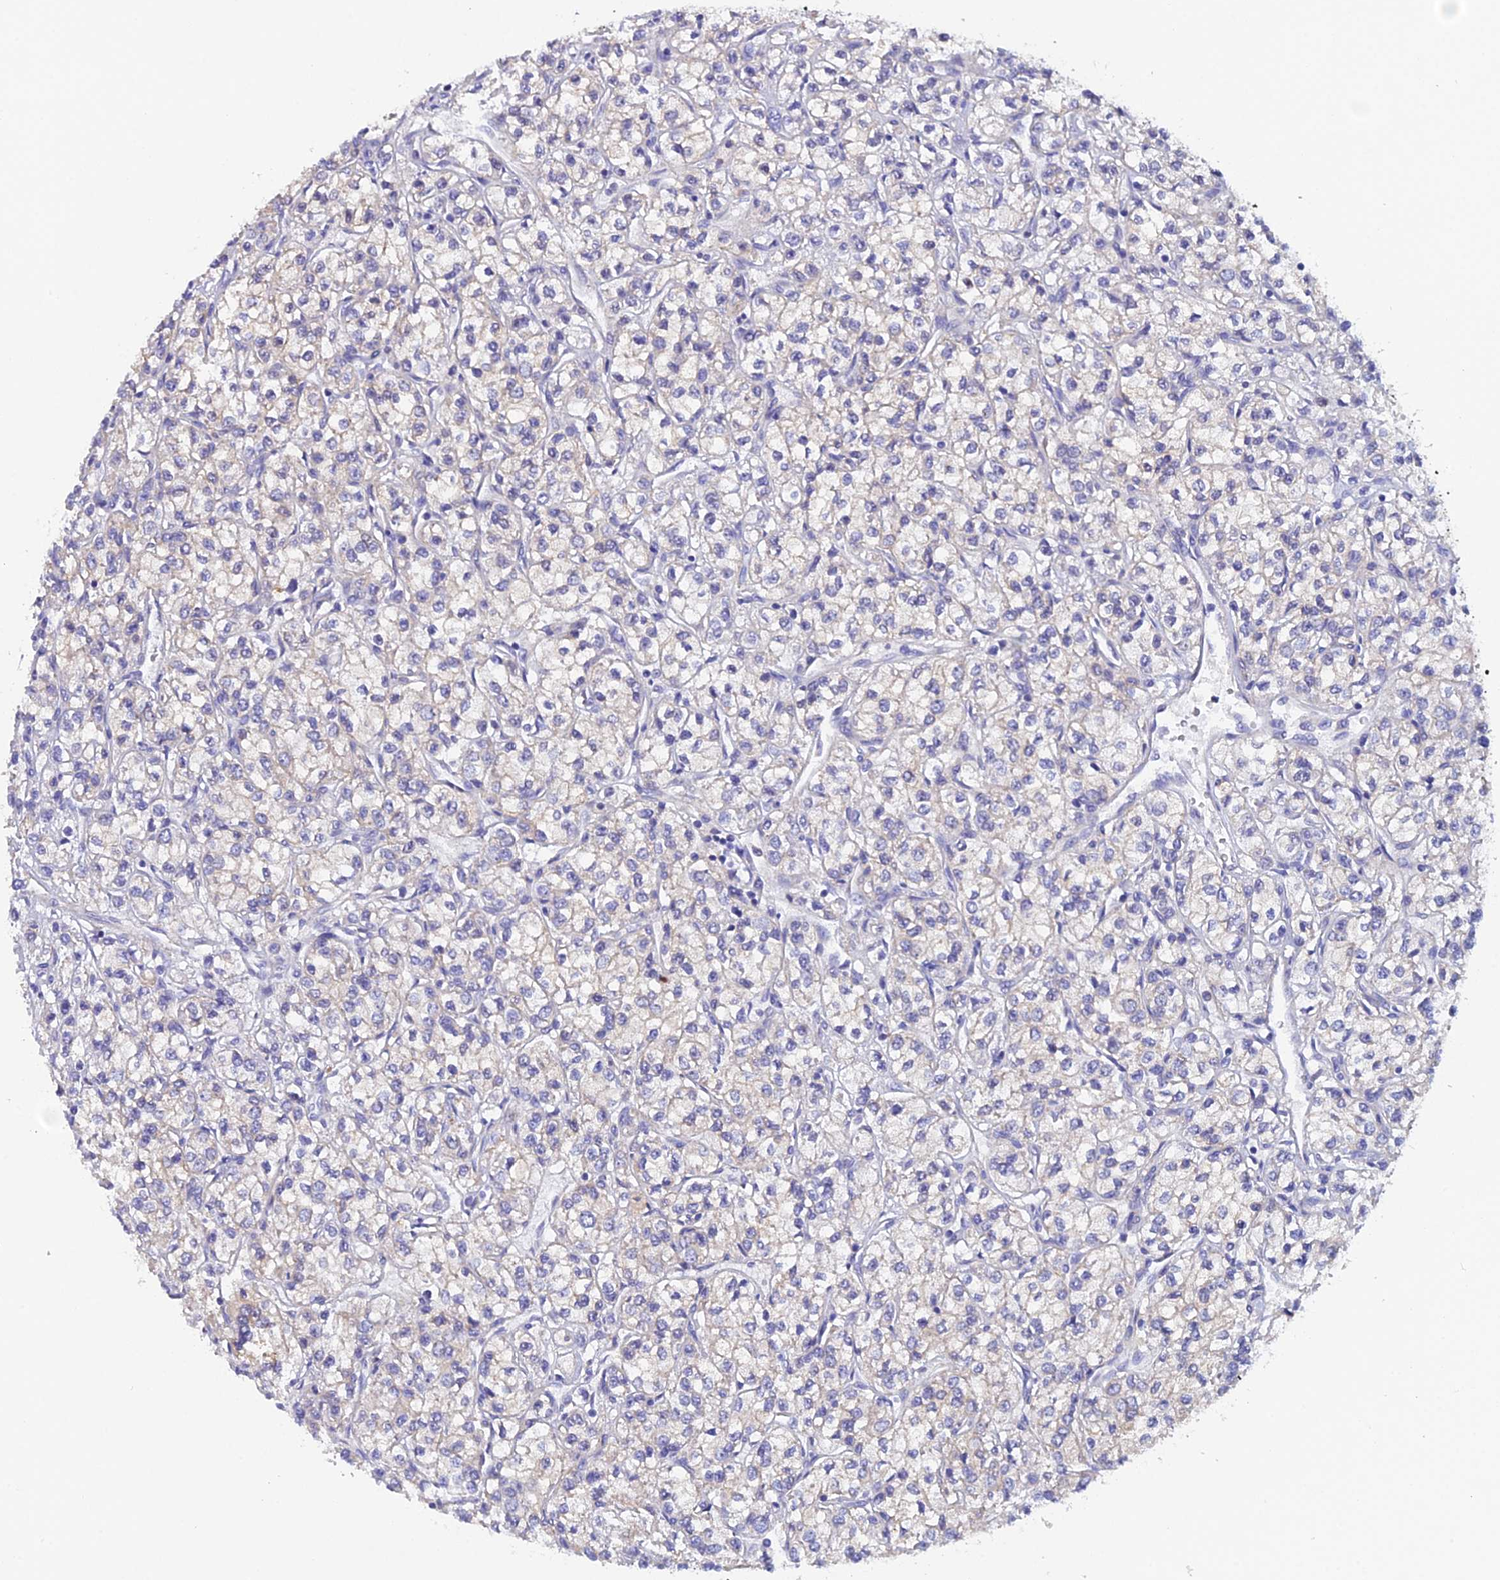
{"staining": {"intensity": "negative", "quantity": "none", "location": "none"}, "tissue": "renal cancer", "cell_type": "Tumor cells", "image_type": "cancer", "snomed": [{"axis": "morphology", "description": "Adenocarcinoma, NOS"}, {"axis": "topography", "description": "Kidney"}], "caption": "Renal adenocarcinoma stained for a protein using IHC demonstrates no expression tumor cells.", "gene": "FZR1", "patient": {"sex": "male", "age": 80}}